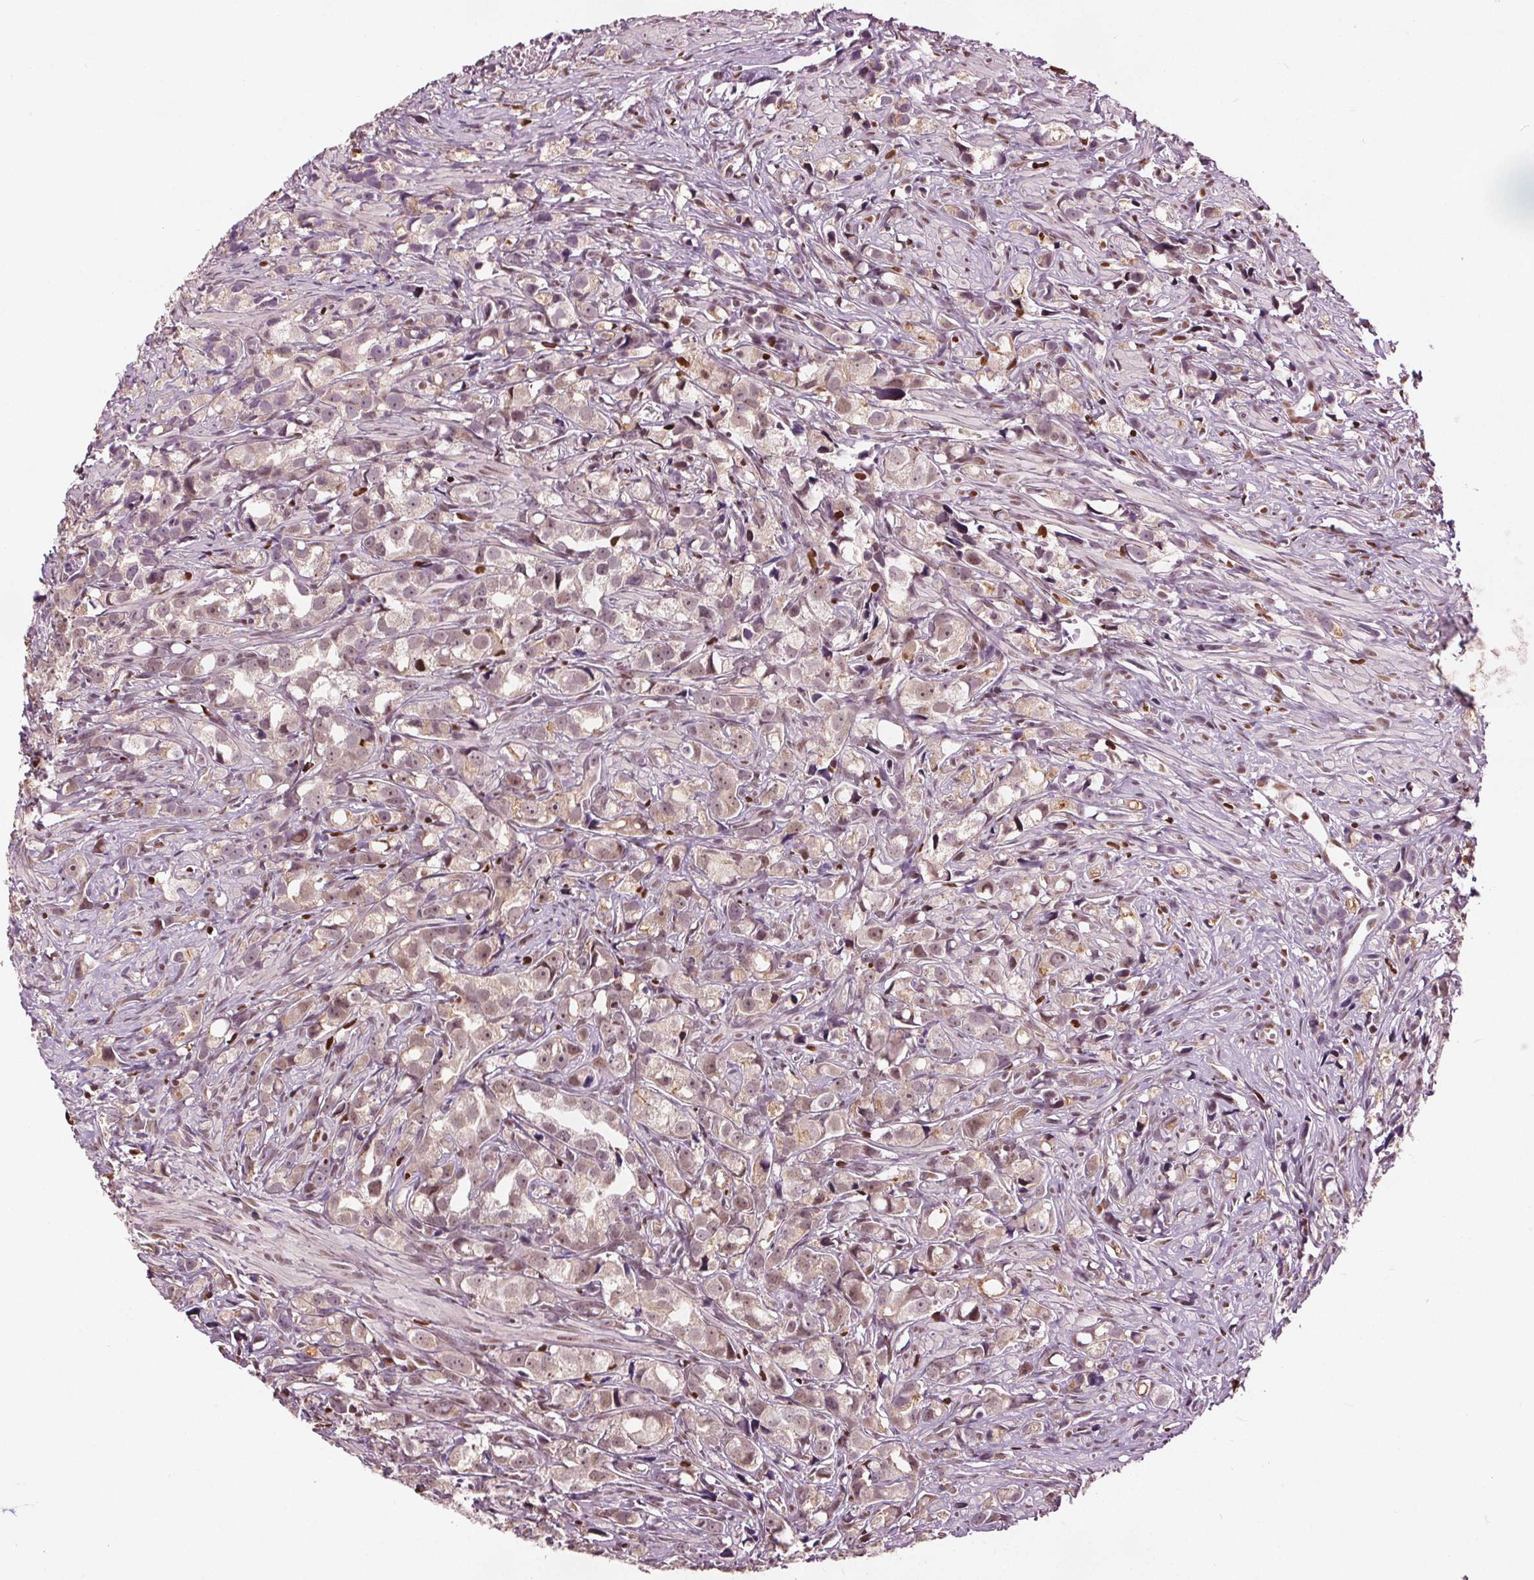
{"staining": {"intensity": "weak", "quantity": ">75%", "location": "cytoplasmic/membranous,nuclear"}, "tissue": "prostate cancer", "cell_type": "Tumor cells", "image_type": "cancer", "snomed": [{"axis": "morphology", "description": "Adenocarcinoma, High grade"}, {"axis": "topography", "description": "Prostate"}], "caption": "Immunohistochemistry (IHC) (DAB (3,3'-diaminobenzidine)) staining of prostate adenocarcinoma (high-grade) reveals weak cytoplasmic/membranous and nuclear protein positivity in about >75% of tumor cells. The protein is stained brown, and the nuclei are stained in blue (DAB (3,3'-diaminobenzidine) IHC with brightfield microscopy, high magnification).", "gene": "DDX11", "patient": {"sex": "male", "age": 75}}